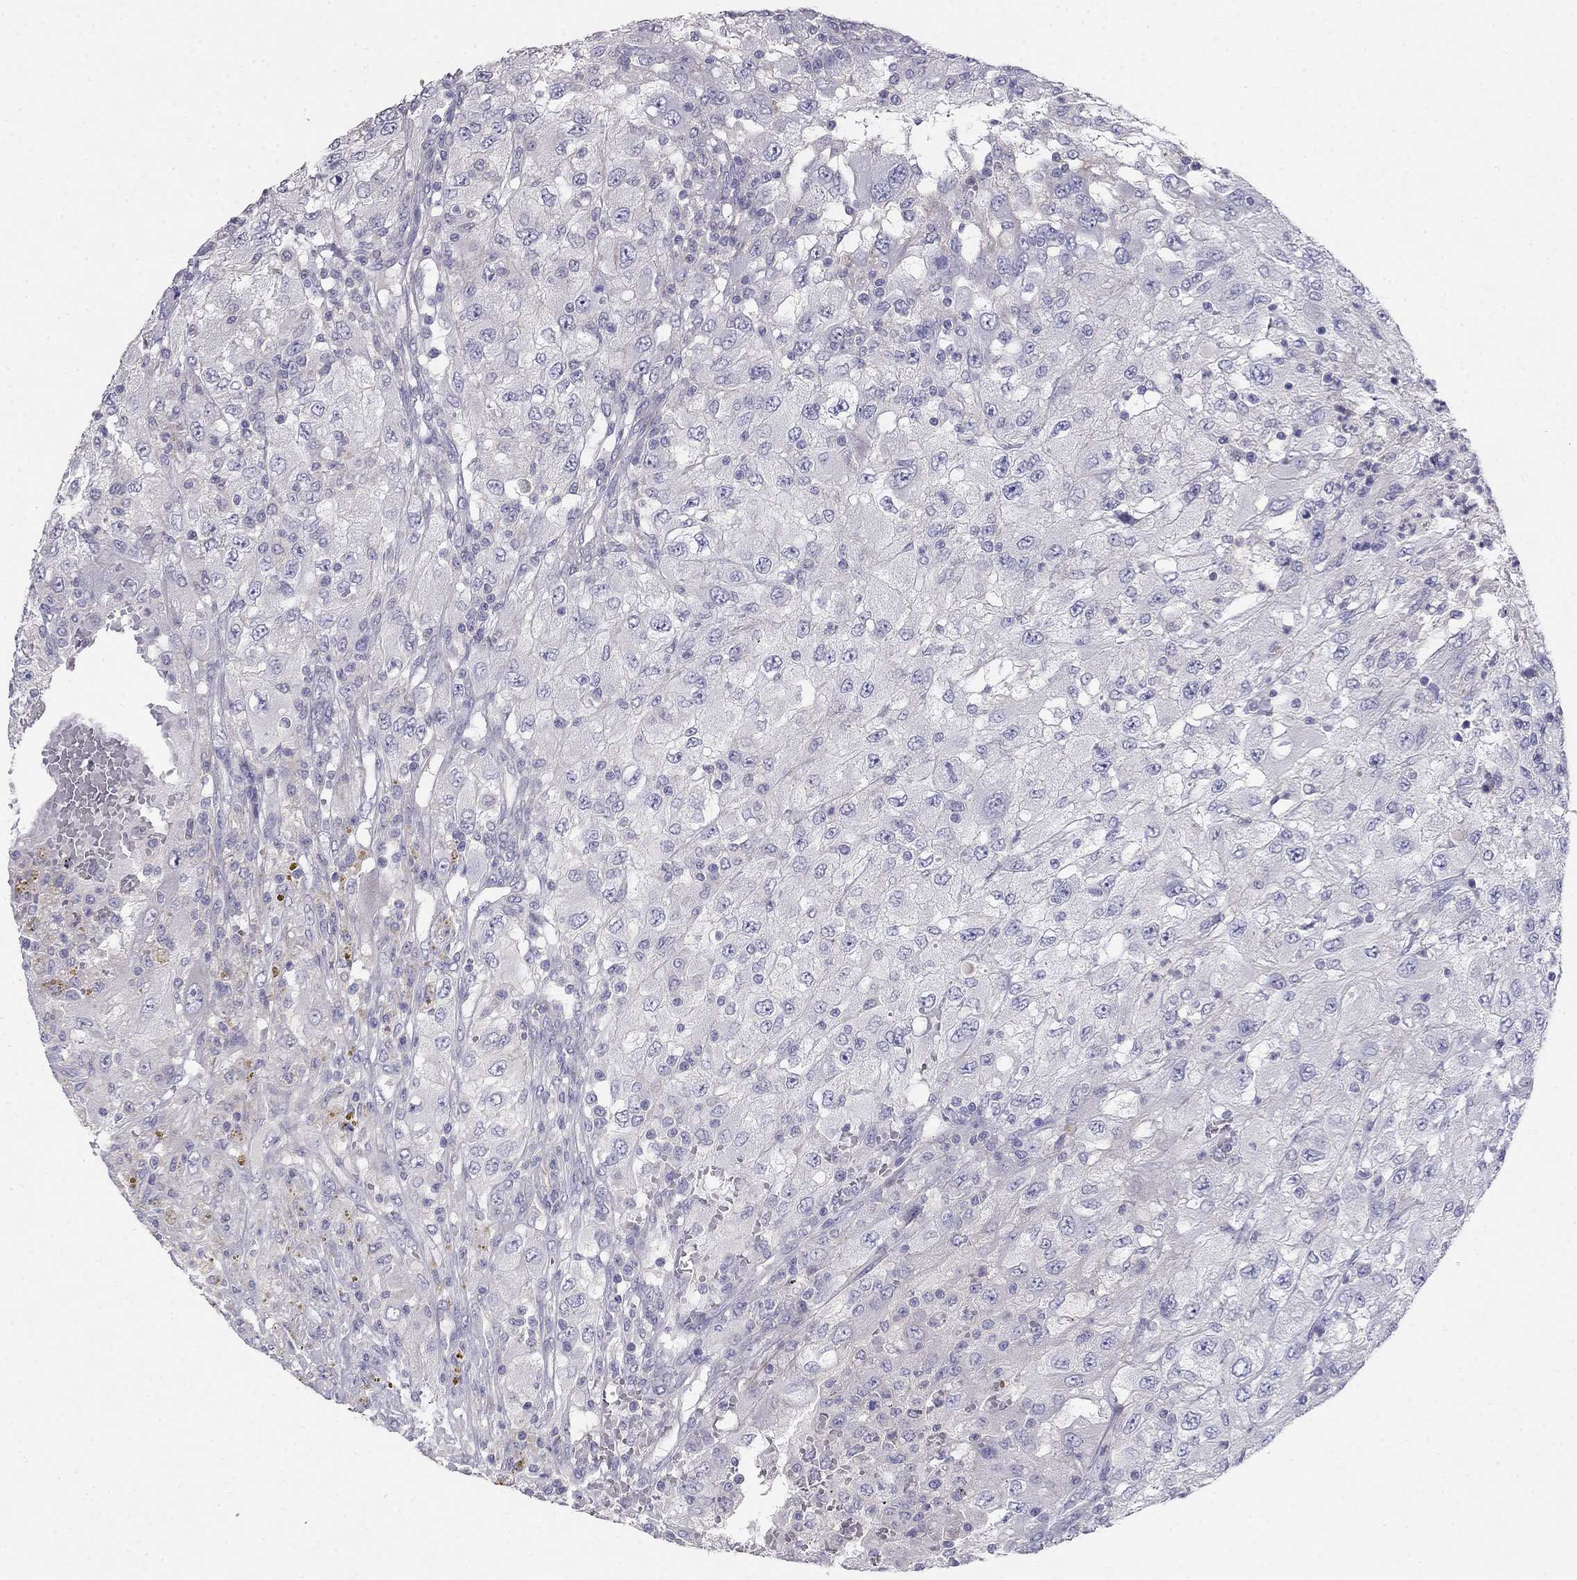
{"staining": {"intensity": "negative", "quantity": "none", "location": "none"}, "tissue": "renal cancer", "cell_type": "Tumor cells", "image_type": "cancer", "snomed": [{"axis": "morphology", "description": "Adenocarcinoma, NOS"}, {"axis": "topography", "description": "Kidney"}], "caption": "IHC of human adenocarcinoma (renal) displays no staining in tumor cells.", "gene": "LY6H", "patient": {"sex": "female", "age": 67}}